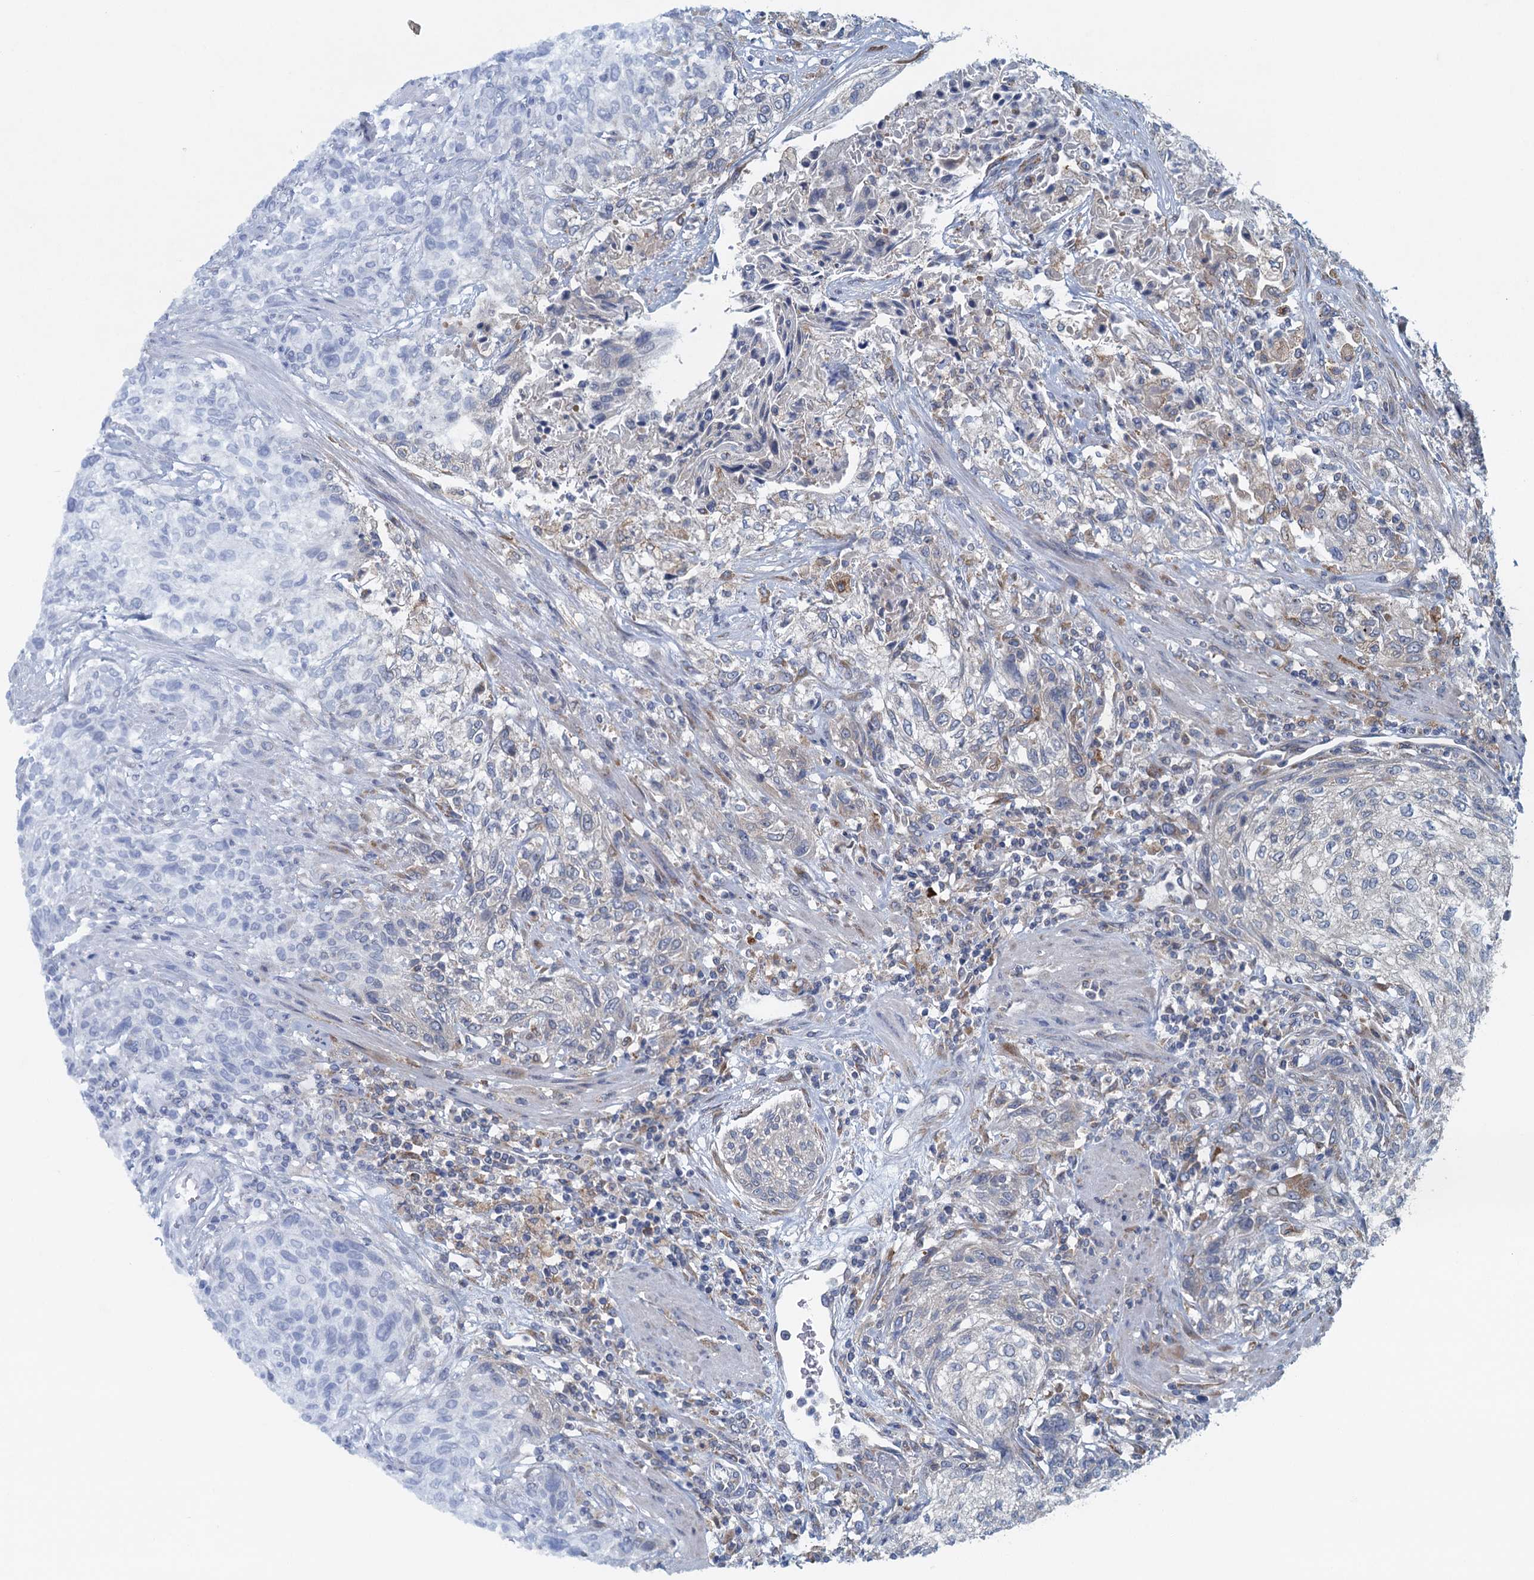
{"staining": {"intensity": "negative", "quantity": "none", "location": "none"}, "tissue": "urothelial cancer", "cell_type": "Tumor cells", "image_type": "cancer", "snomed": [{"axis": "morphology", "description": "Normal tissue, NOS"}, {"axis": "morphology", "description": "Urothelial carcinoma, NOS"}, {"axis": "topography", "description": "Urinary bladder"}, {"axis": "topography", "description": "Peripheral nerve tissue"}], "caption": "A histopathology image of urothelial cancer stained for a protein shows no brown staining in tumor cells.", "gene": "MYDGF", "patient": {"sex": "male", "age": 35}}